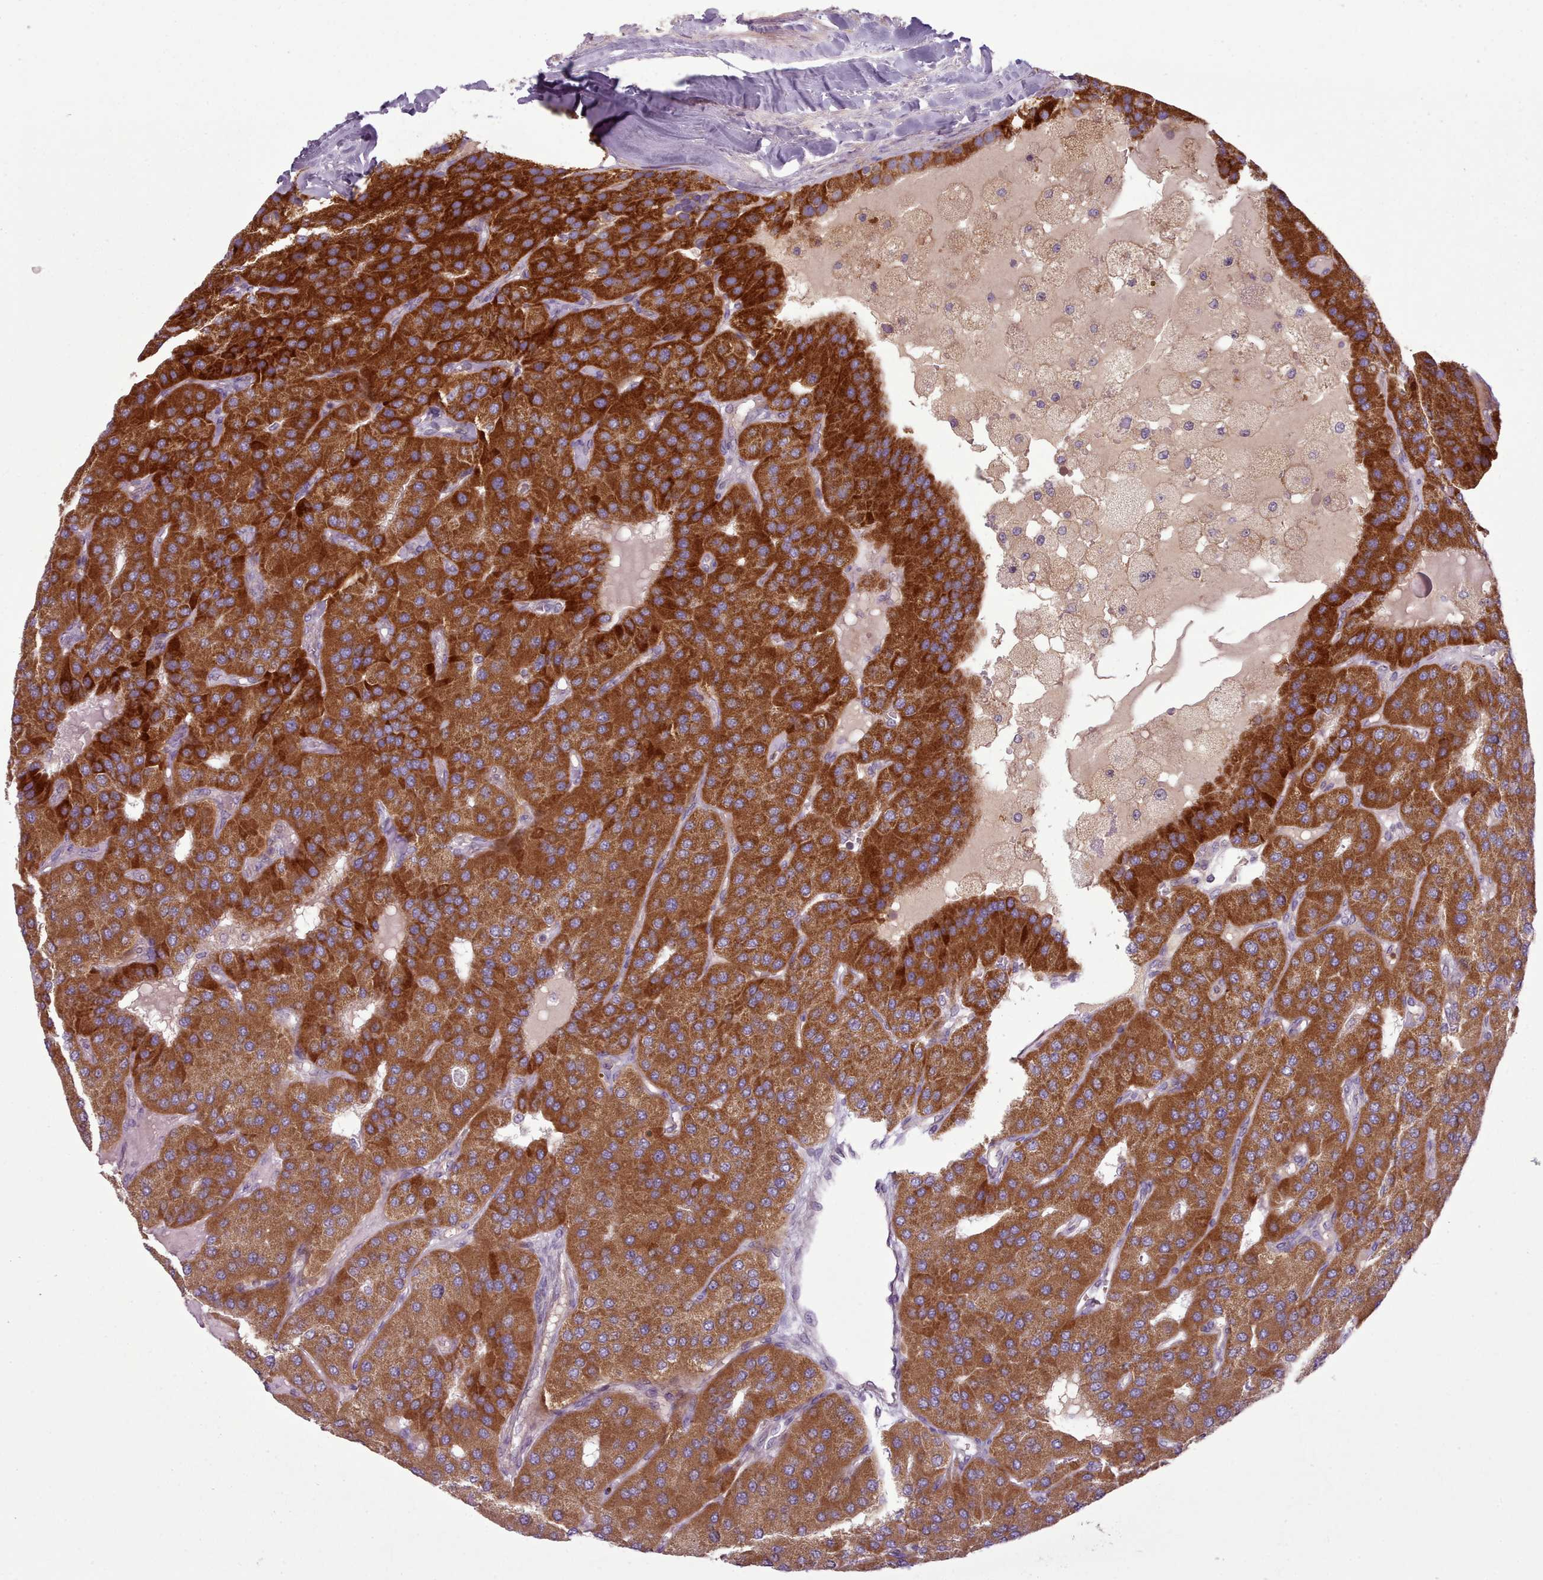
{"staining": {"intensity": "strong", "quantity": ">75%", "location": "cytoplasmic/membranous"}, "tissue": "parathyroid gland", "cell_type": "Glandular cells", "image_type": "normal", "snomed": [{"axis": "morphology", "description": "Normal tissue, NOS"}, {"axis": "morphology", "description": "Adenoma, NOS"}, {"axis": "topography", "description": "Parathyroid gland"}], "caption": "IHC histopathology image of benign parathyroid gland stained for a protein (brown), which displays high levels of strong cytoplasmic/membranous positivity in about >75% of glandular cells.", "gene": "NT5DC2", "patient": {"sex": "female", "age": 86}}